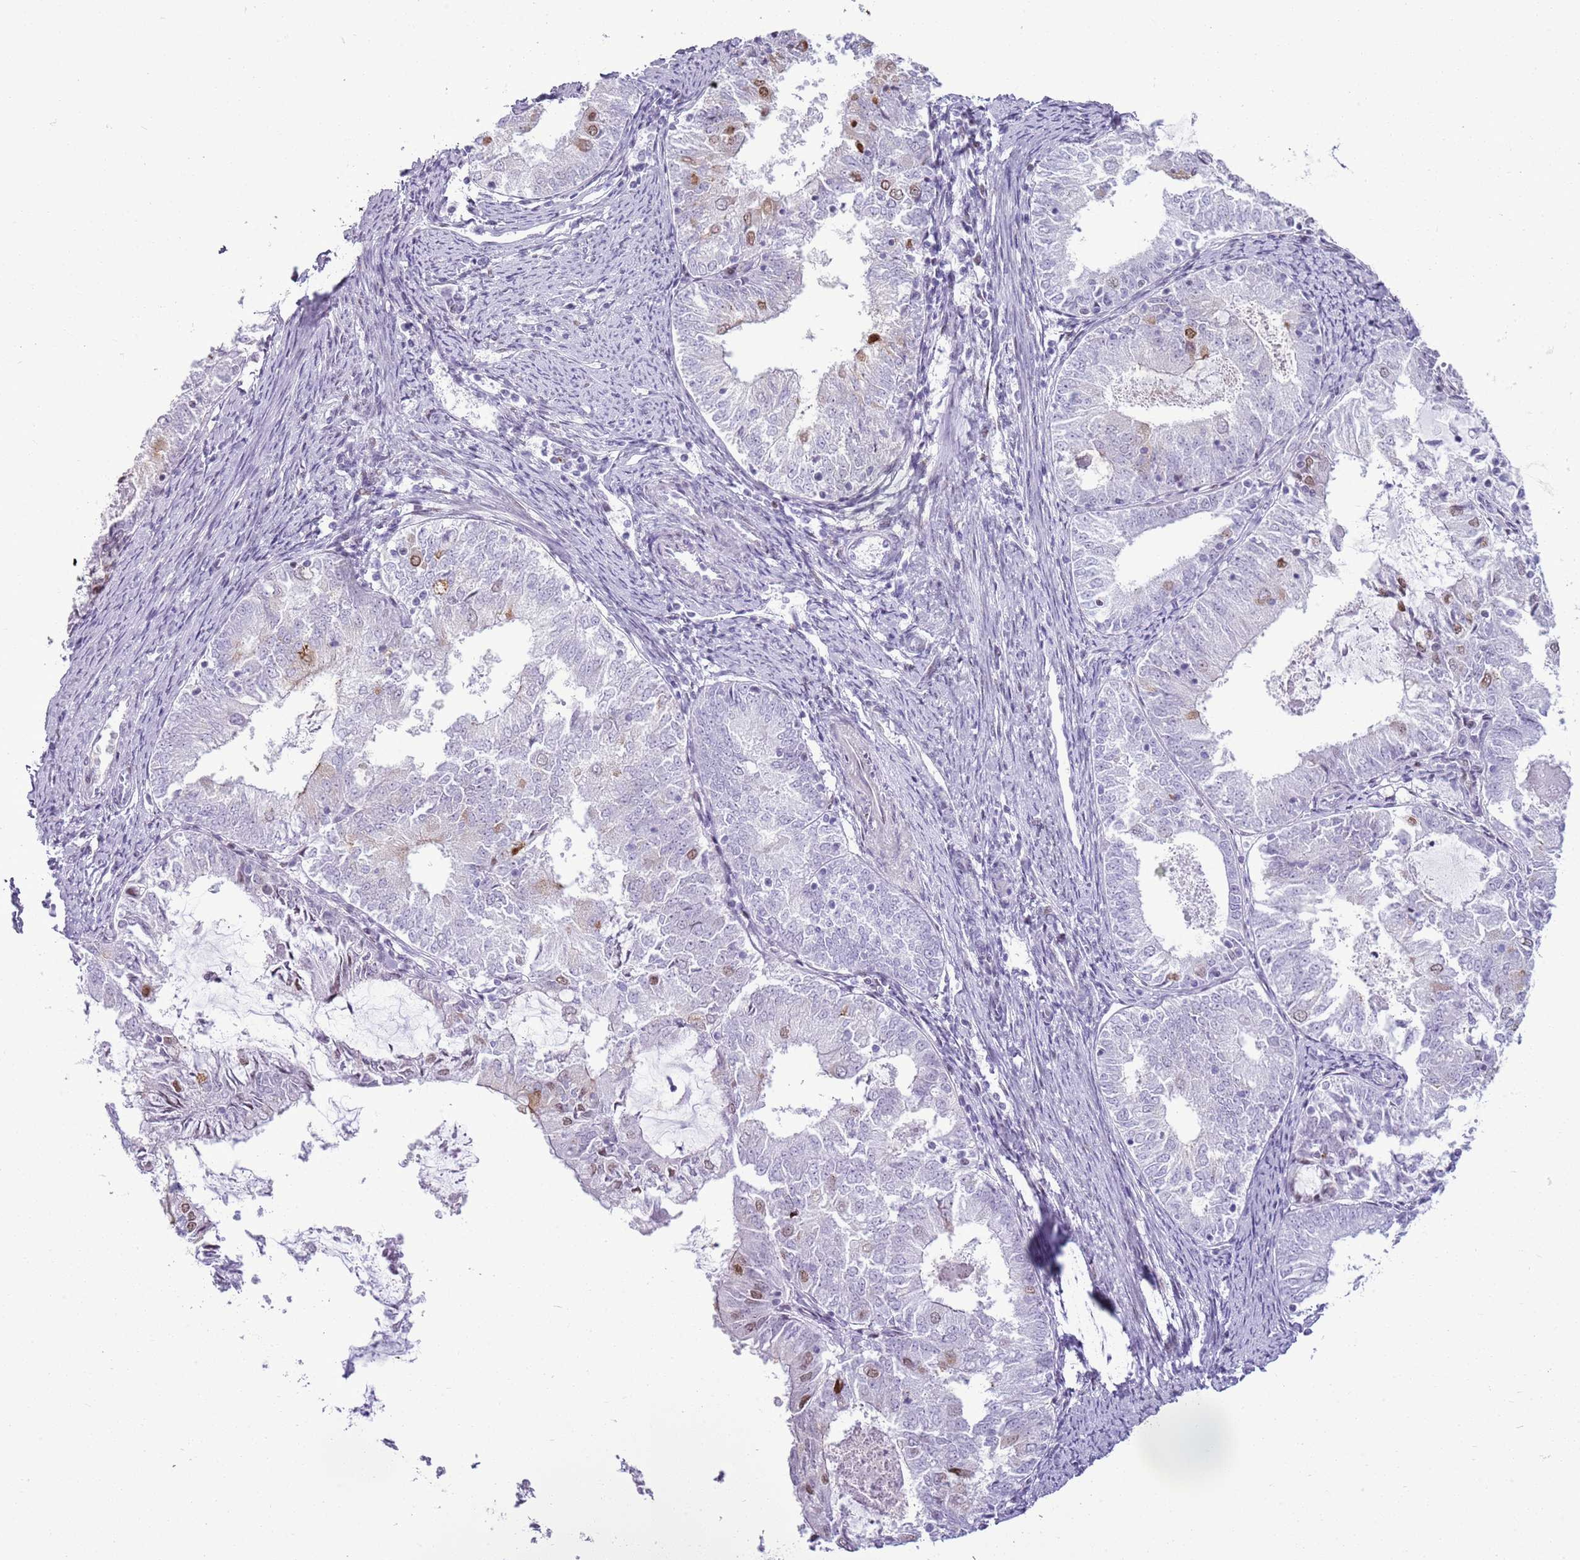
{"staining": {"intensity": "weak", "quantity": "<25%", "location": "nuclear"}, "tissue": "endometrial cancer", "cell_type": "Tumor cells", "image_type": "cancer", "snomed": [{"axis": "morphology", "description": "Adenocarcinoma, NOS"}, {"axis": "topography", "description": "Endometrium"}], "caption": "Protein analysis of endometrial cancer reveals no significant positivity in tumor cells.", "gene": "ASIP", "patient": {"sex": "female", "age": 57}}